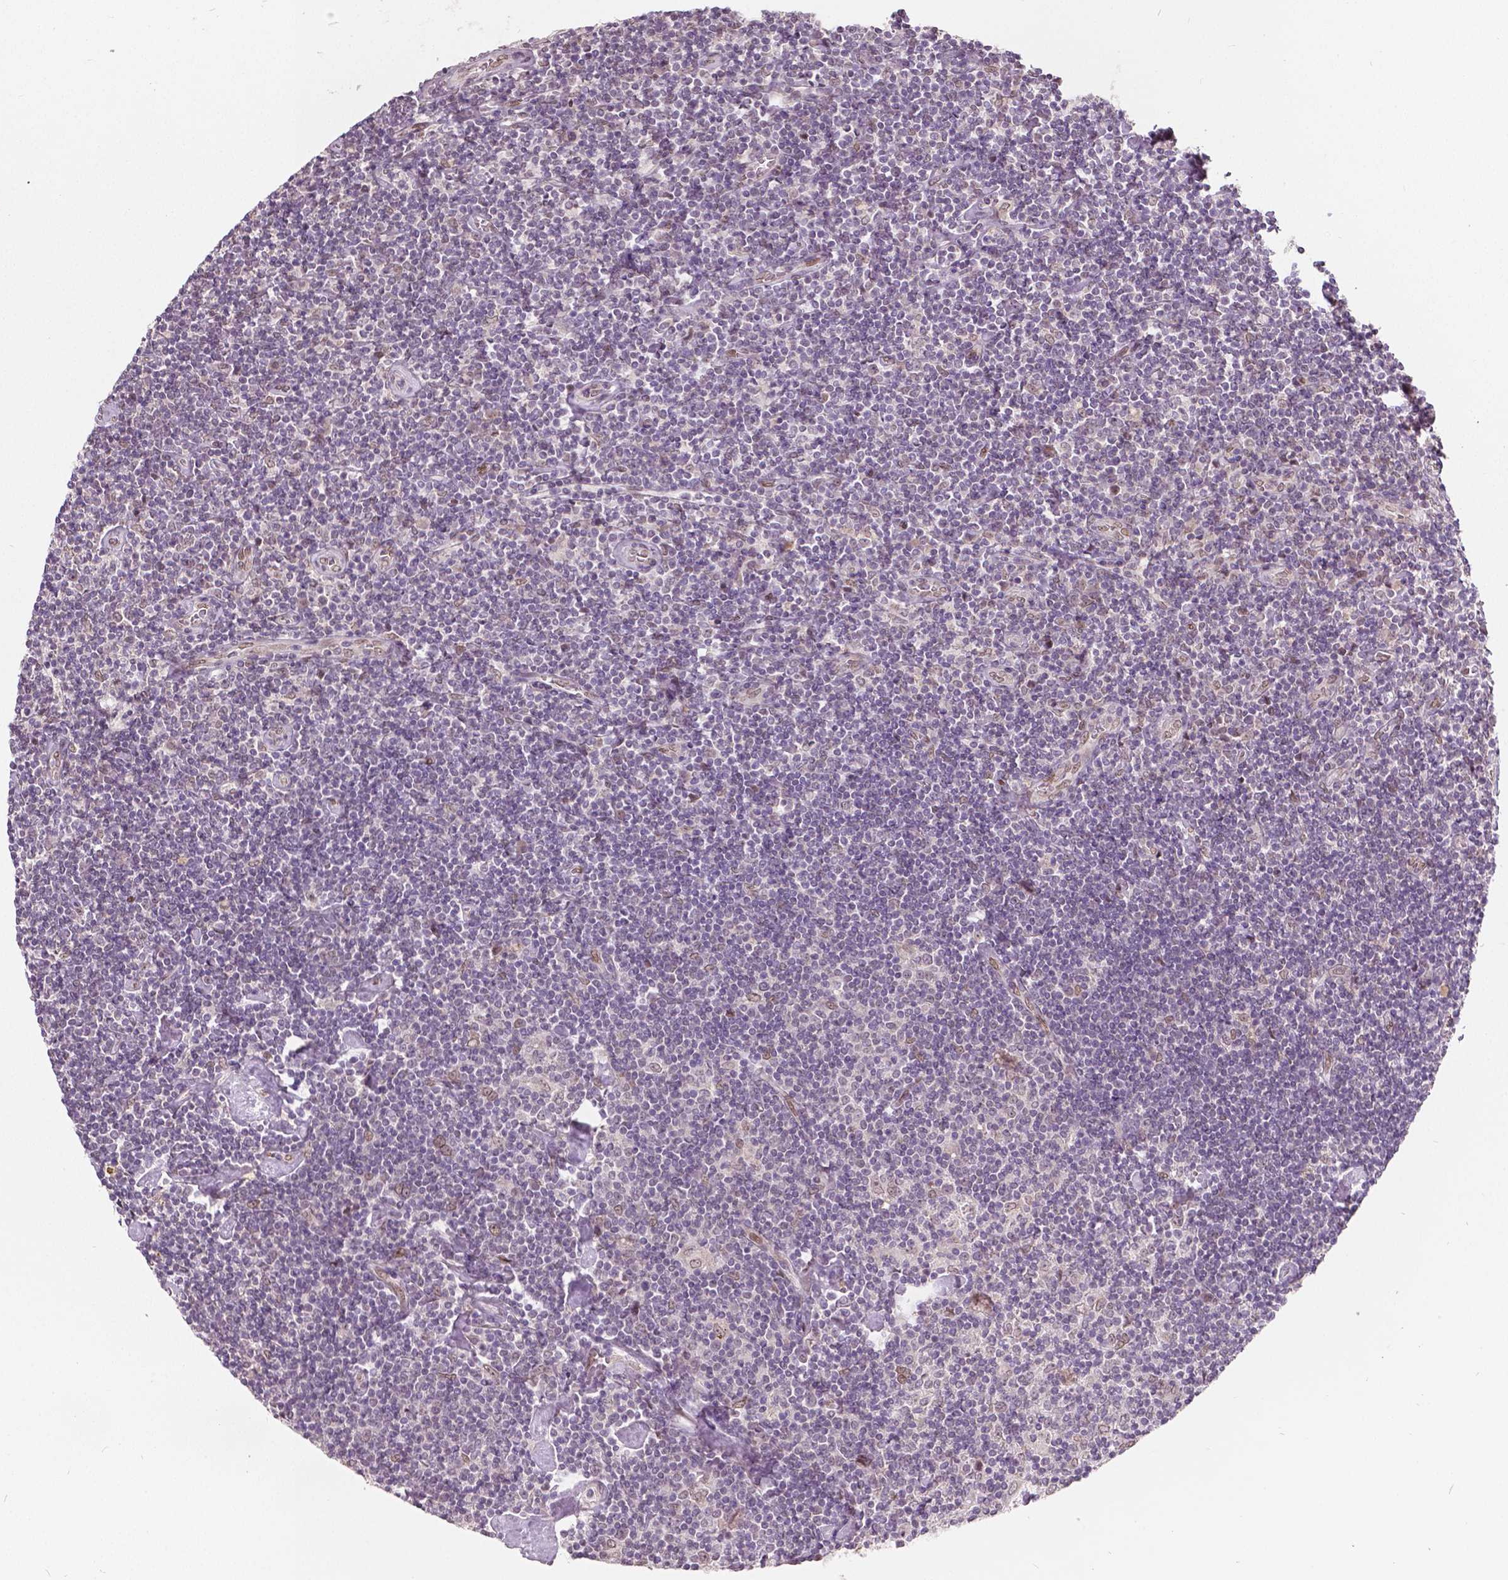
{"staining": {"intensity": "negative", "quantity": "none", "location": "none"}, "tissue": "lymphoma", "cell_type": "Tumor cells", "image_type": "cancer", "snomed": [{"axis": "morphology", "description": "Hodgkin's disease, NOS"}, {"axis": "topography", "description": "Lymph node"}], "caption": "Immunohistochemical staining of human Hodgkin's disease shows no significant staining in tumor cells.", "gene": "HMBOX1", "patient": {"sex": "male", "age": 40}}